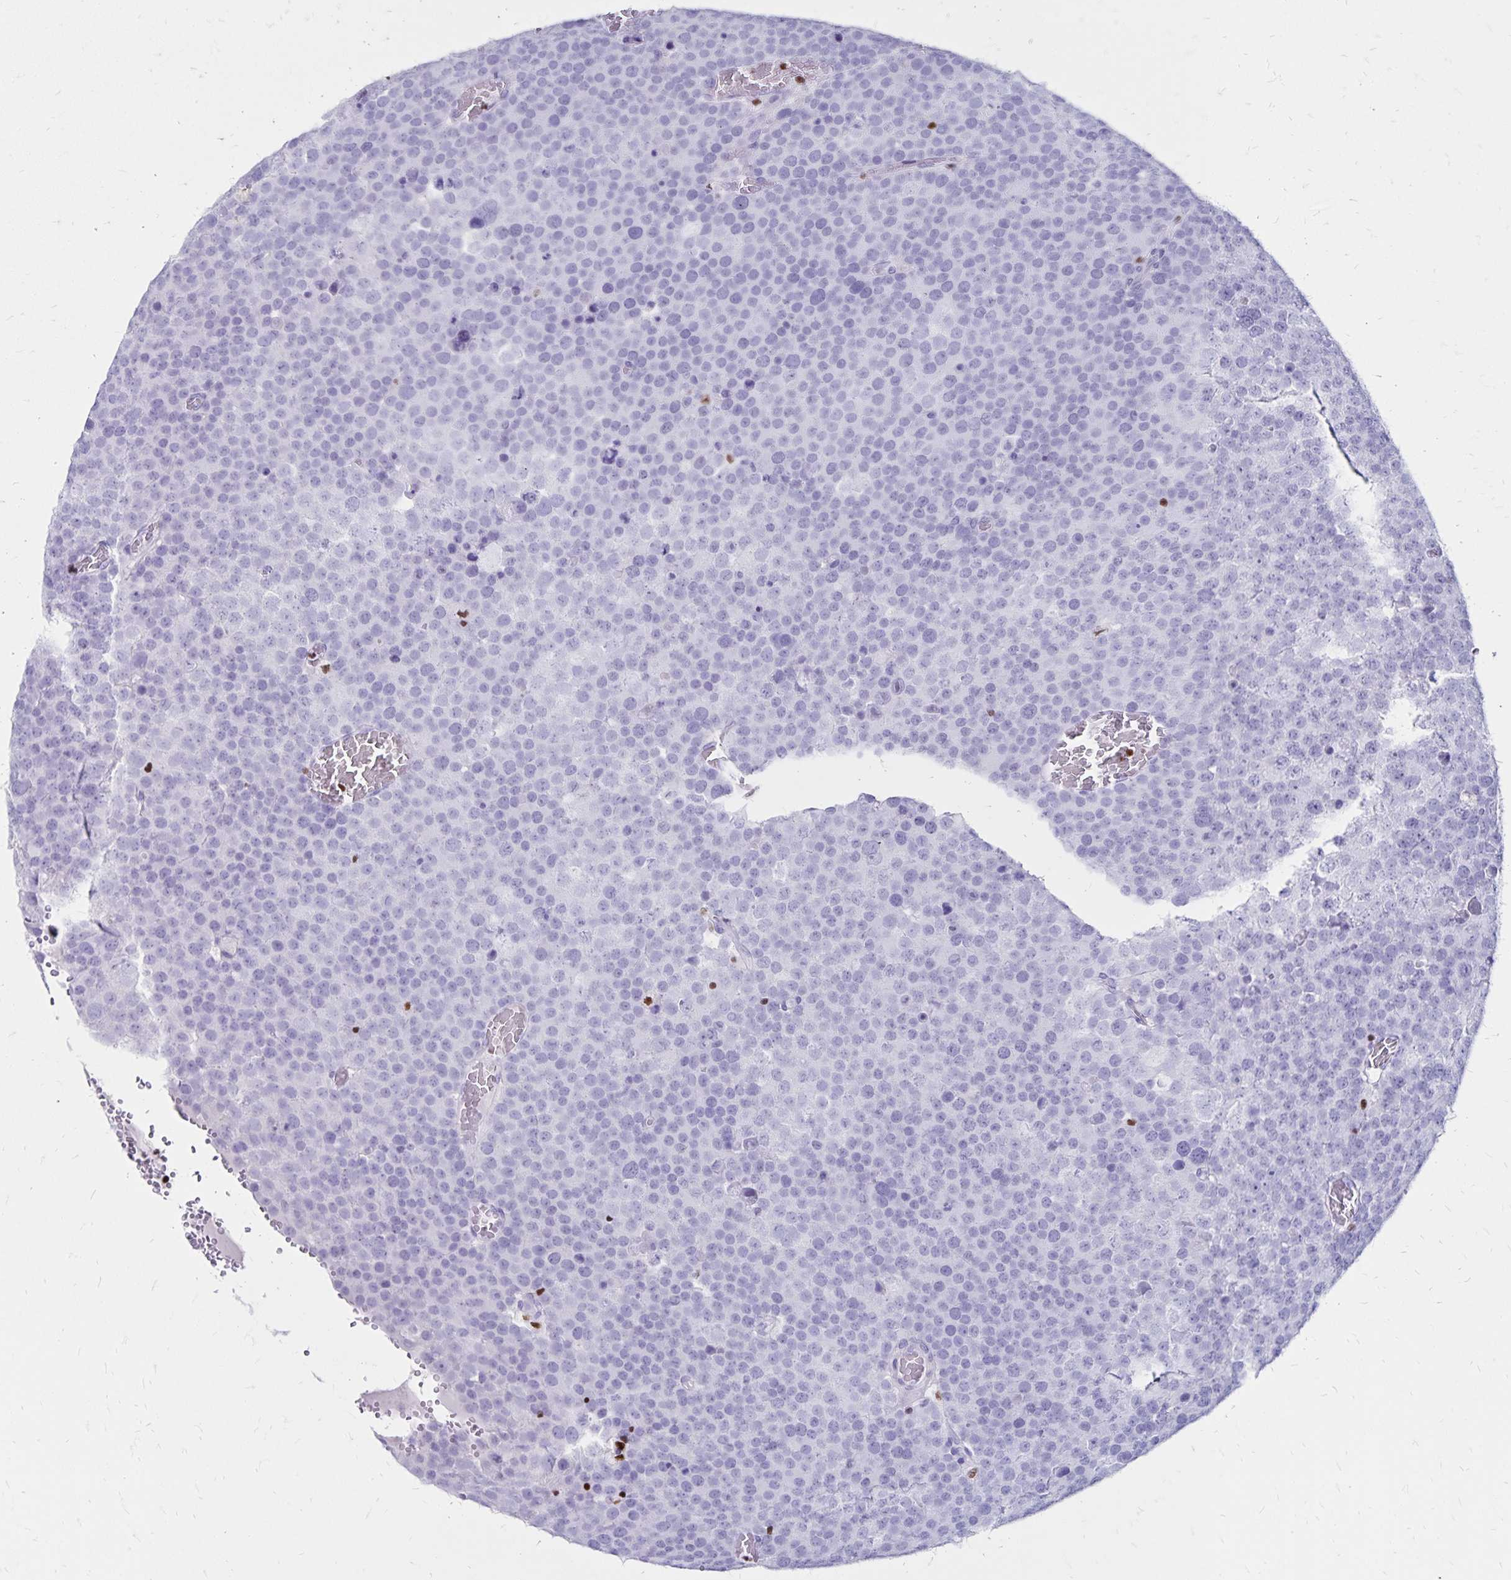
{"staining": {"intensity": "negative", "quantity": "none", "location": "none"}, "tissue": "testis cancer", "cell_type": "Tumor cells", "image_type": "cancer", "snomed": [{"axis": "morphology", "description": "Seminoma, NOS"}, {"axis": "topography", "description": "Testis"}], "caption": "A micrograph of human testis seminoma is negative for staining in tumor cells.", "gene": "IKZF1", "patient": {"sex": "male", "age": 71}}